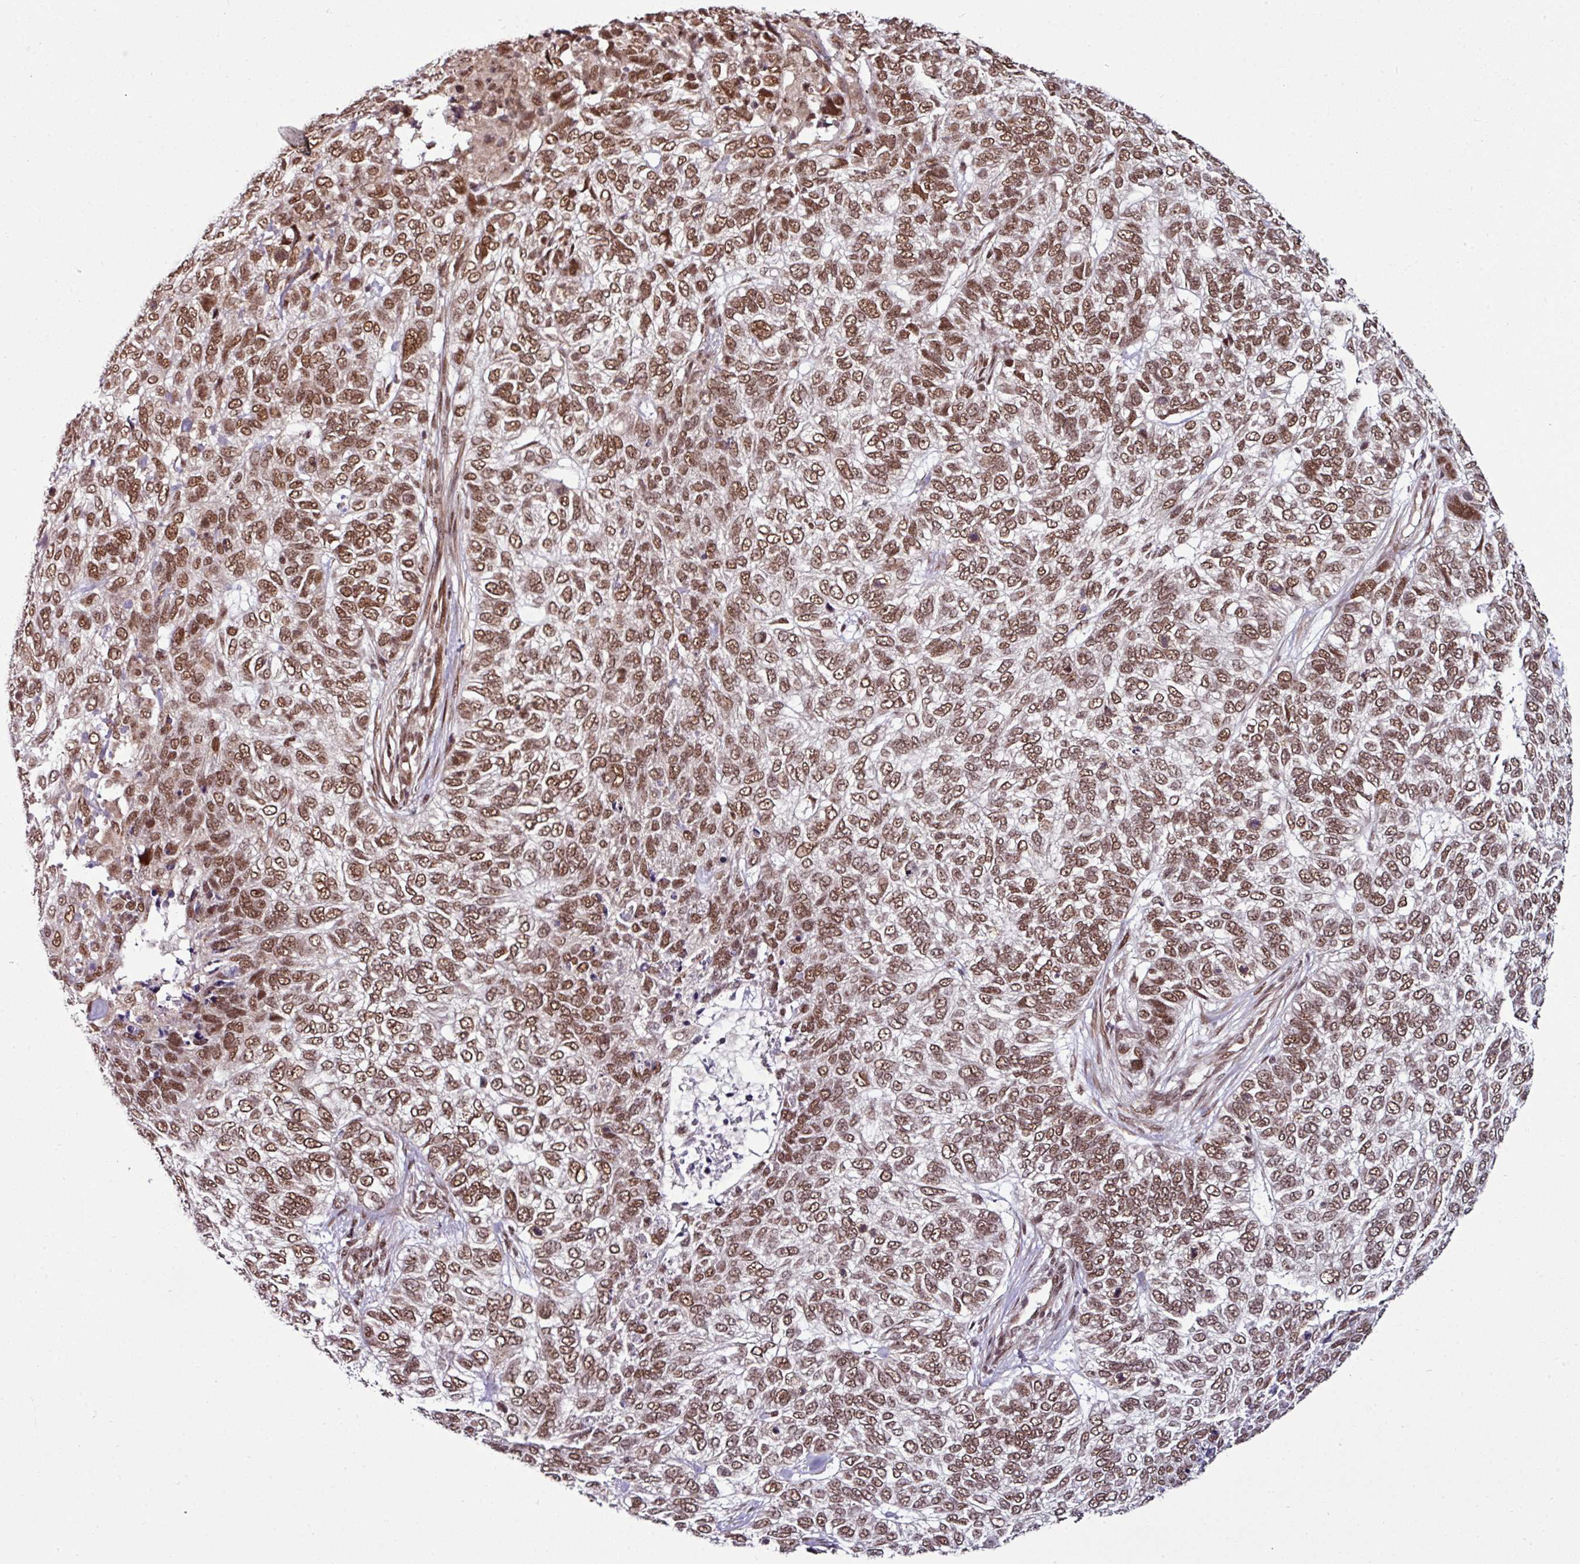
{"staining": {"intensity": "moderate", "quantity": ">75%", "location": "nuclear"}, "tissue": "skin cancer", "cell_type": "Tumor cells", "image_type": "cancer", "snomed": [{"axis": "morphology", "description": "Basal cell carcinoma"}, {"axis": "topography", "description": "Skin"}], "caption": "Skin cancer (basal cell carcinoma) stained for a protein (brown) demonstrates moderate nuclear positive expression in approximately >75% of tumor cells.", "gene": "MORF4L2", "patient": {"sex": "female", "age": 65}}